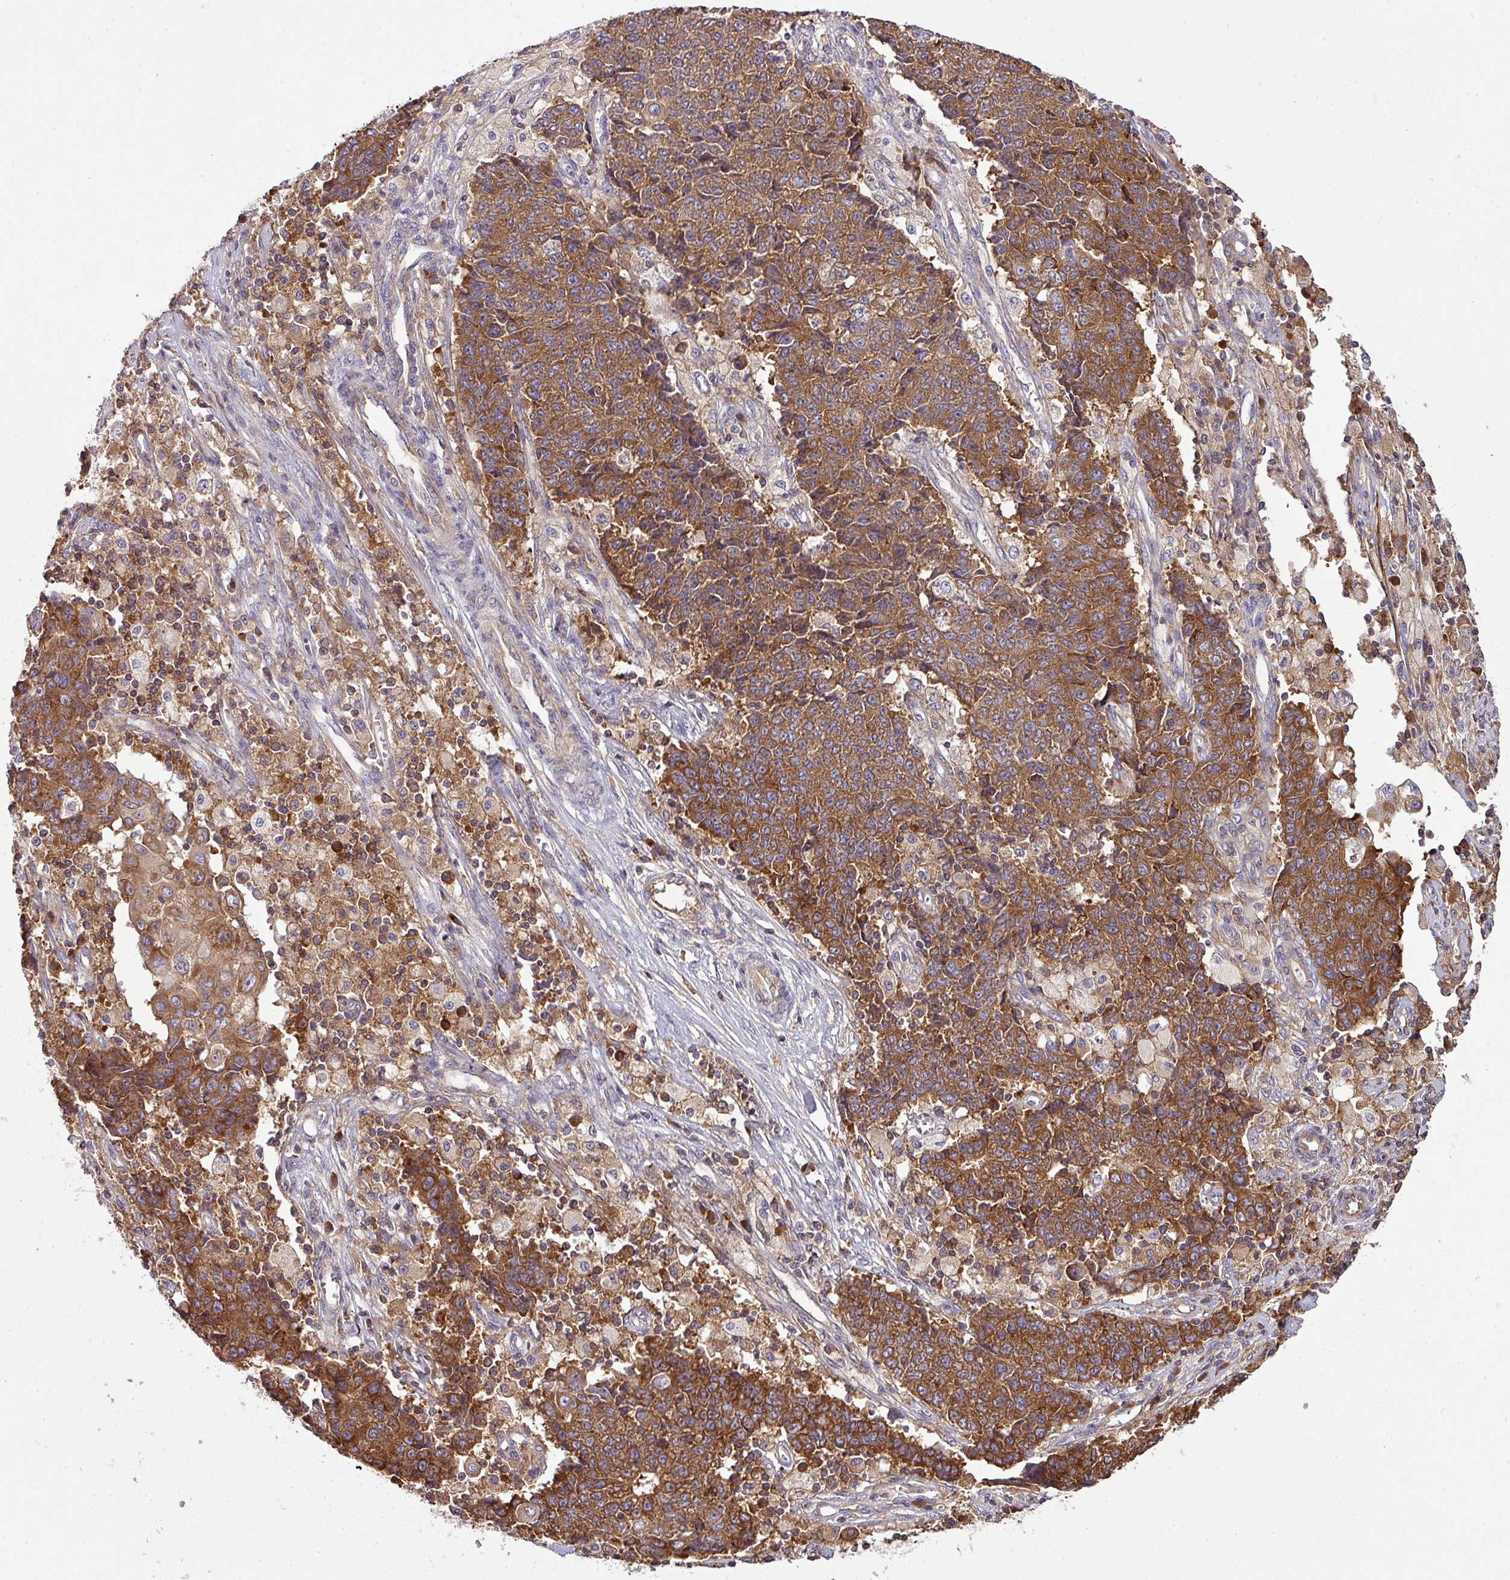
{"staining": {"intensity": "moderate", "quantity": ">75%", "location": "cytoplasmic/membranous"}, "tissue": "ovarian cancer", "cell_type": "Tumor cells", "image_type": "cancer", "snomed": [{"axis": "morphology", "description": "Carcinoma, endometroid"}, {"axis": "topography", "description": "Ovary"}], "caption": "Immunohistochemistry staining of ovarian cancer (endometroid carcinoma), which shows medium levels of moderate cytoplasmic/membranous positivity in approximately >75% of tumor cells indicating moderate cytoplasmic/membranous protein staining. The staining was performed using DAB (brown) for protein detection and nuclei were counterstained in hematoxylin (blue).", "gene": "LRRC74B", "patient": {"sex": "female", "age": 42}}